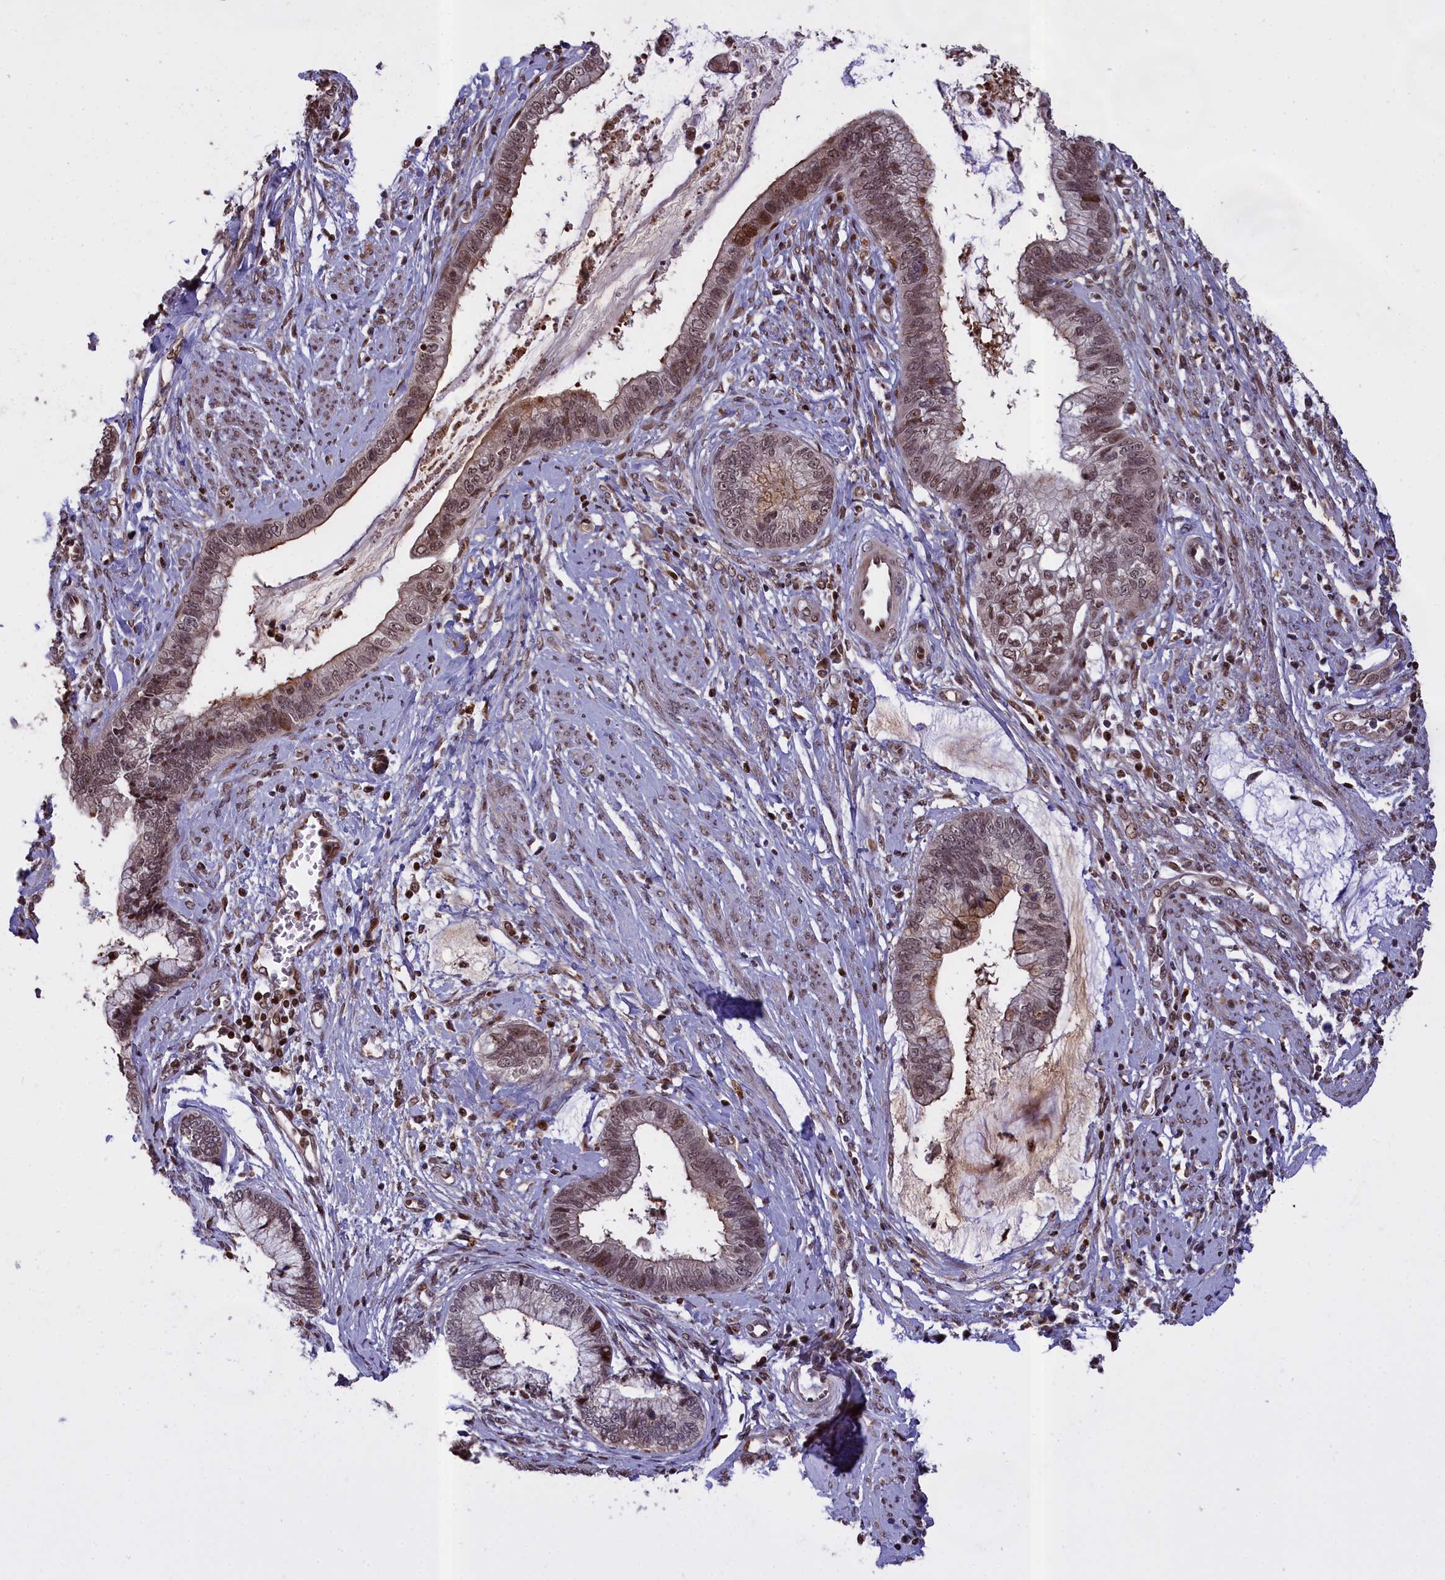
{"staining": {"intensity": "moderate", "quantity": ">75%", "location": "nuclear"}, "tissue": "cervical cancer", "cell_type": "Tumor cells", "image_type": "cancer", "snomed": [{"axis": "morphology", "description": "Adenocarcinoma, NOS"}, {"axis": "topography", "description": "Cervix"}], "caption": "High-power microscopy captured an immunohistochemistry (IHC) photomicrograph of cervical cancer (adenocarcinoma), revealing moderate nuclear expression in about >75% of tumor cells. The protein of interest is stained brown, and the nuclei are stained in blue (DAB IHC with brightfield microscopy, high magnification).", "gene": "RELB", "patient": {"sex": "female", "age": 44}}